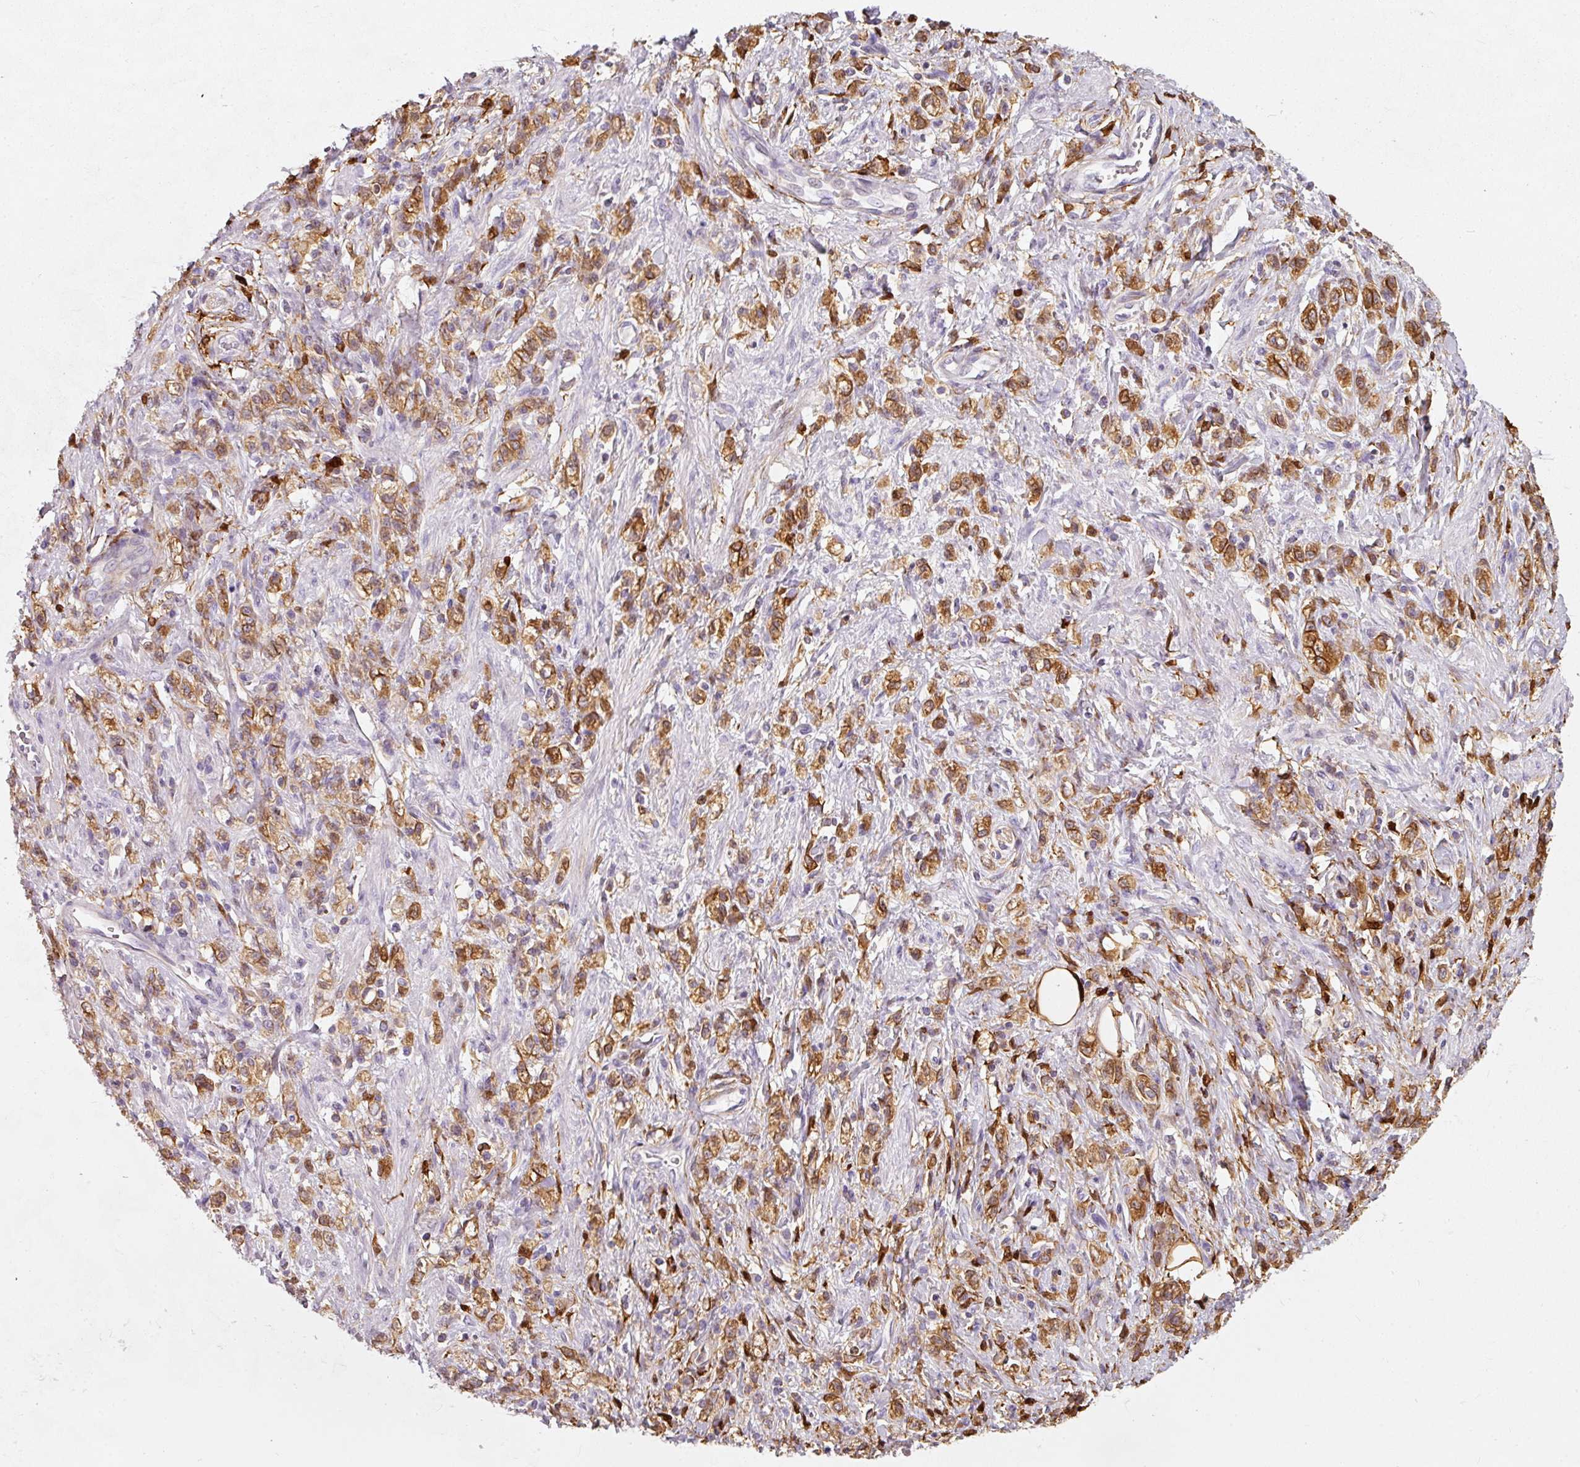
{"staining": {"intensity": "strong", "quantity": ">75%", "location": "cytoplasmic/membranous"}, "tissue": "stomach cancer", "cell_type": "Tumor cells", "image_type": "cancer", "snomed": [{"axis": "morphology", "description": "Adenocarcinoma, NOS"}, {"axis": "topography", "description": "Stomach"}], "caption": "Adenocarcinoma (stomach) stained with DAB immunohistochemistry demonstrates high levels of strong cytoplasmic/membranous positivity in about >75% of tumor cells.", "gene": "IQGAP2", "patient": {"sex": "male", "age": 77}}